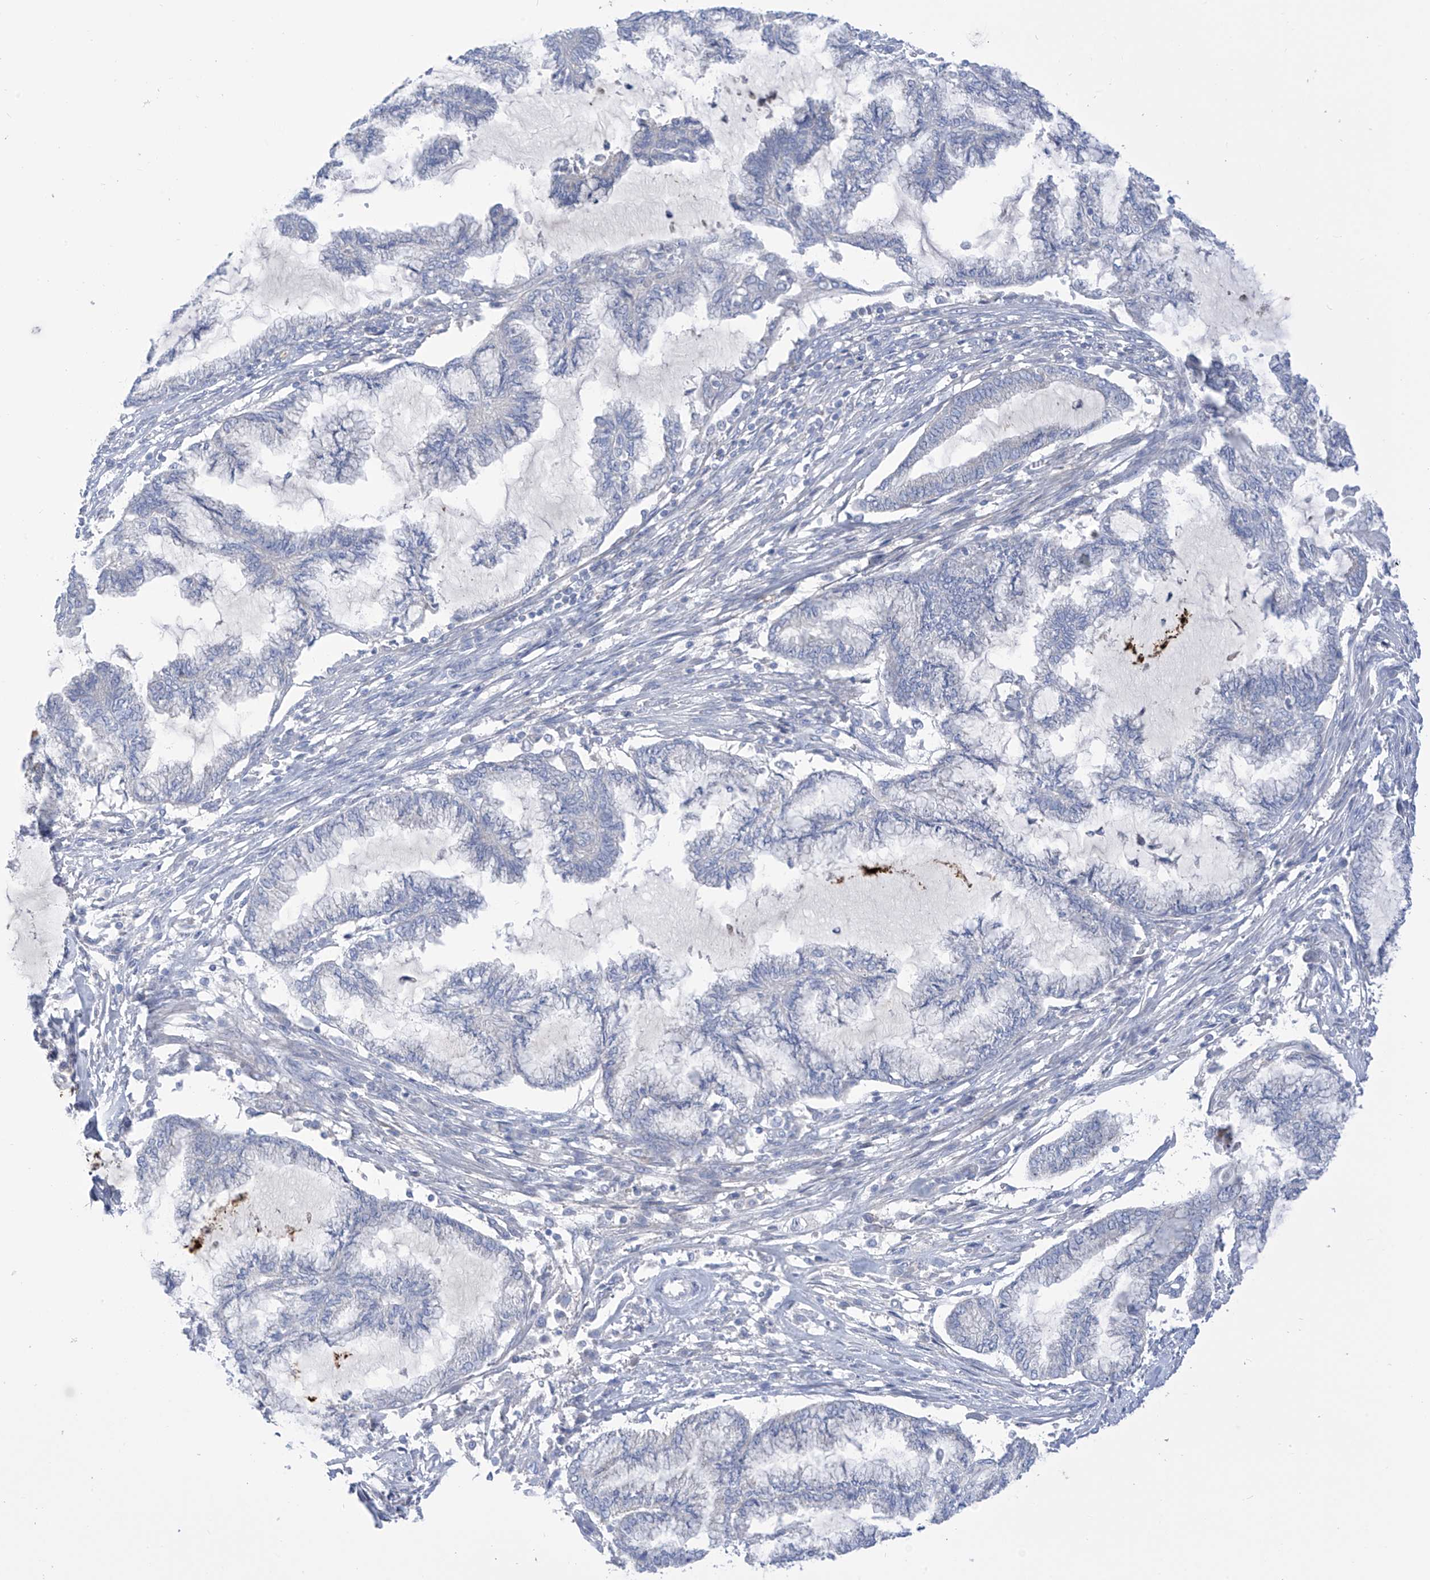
{"staining": {"intensity": "negative", "quantity": "none", "location": "none"}, "tissue": "endometrial cancer", "cell_type": "Tumor cells", "image_type": "cancer", "snomed": [{"axis": "morphology", "description": "Adenocarcinoma, NOS"}, {"axis": "topography", "description": "Endometrium"}], "caption": "Photomicrograph shows no protein positivity in tumor cells of adenocarcinoma (endometrial) tissue. (DAB immunohistochemistry with hematoxylin counter stain).", "gene": "FABP2", "patient": {"sex": "female", "age": 86}}